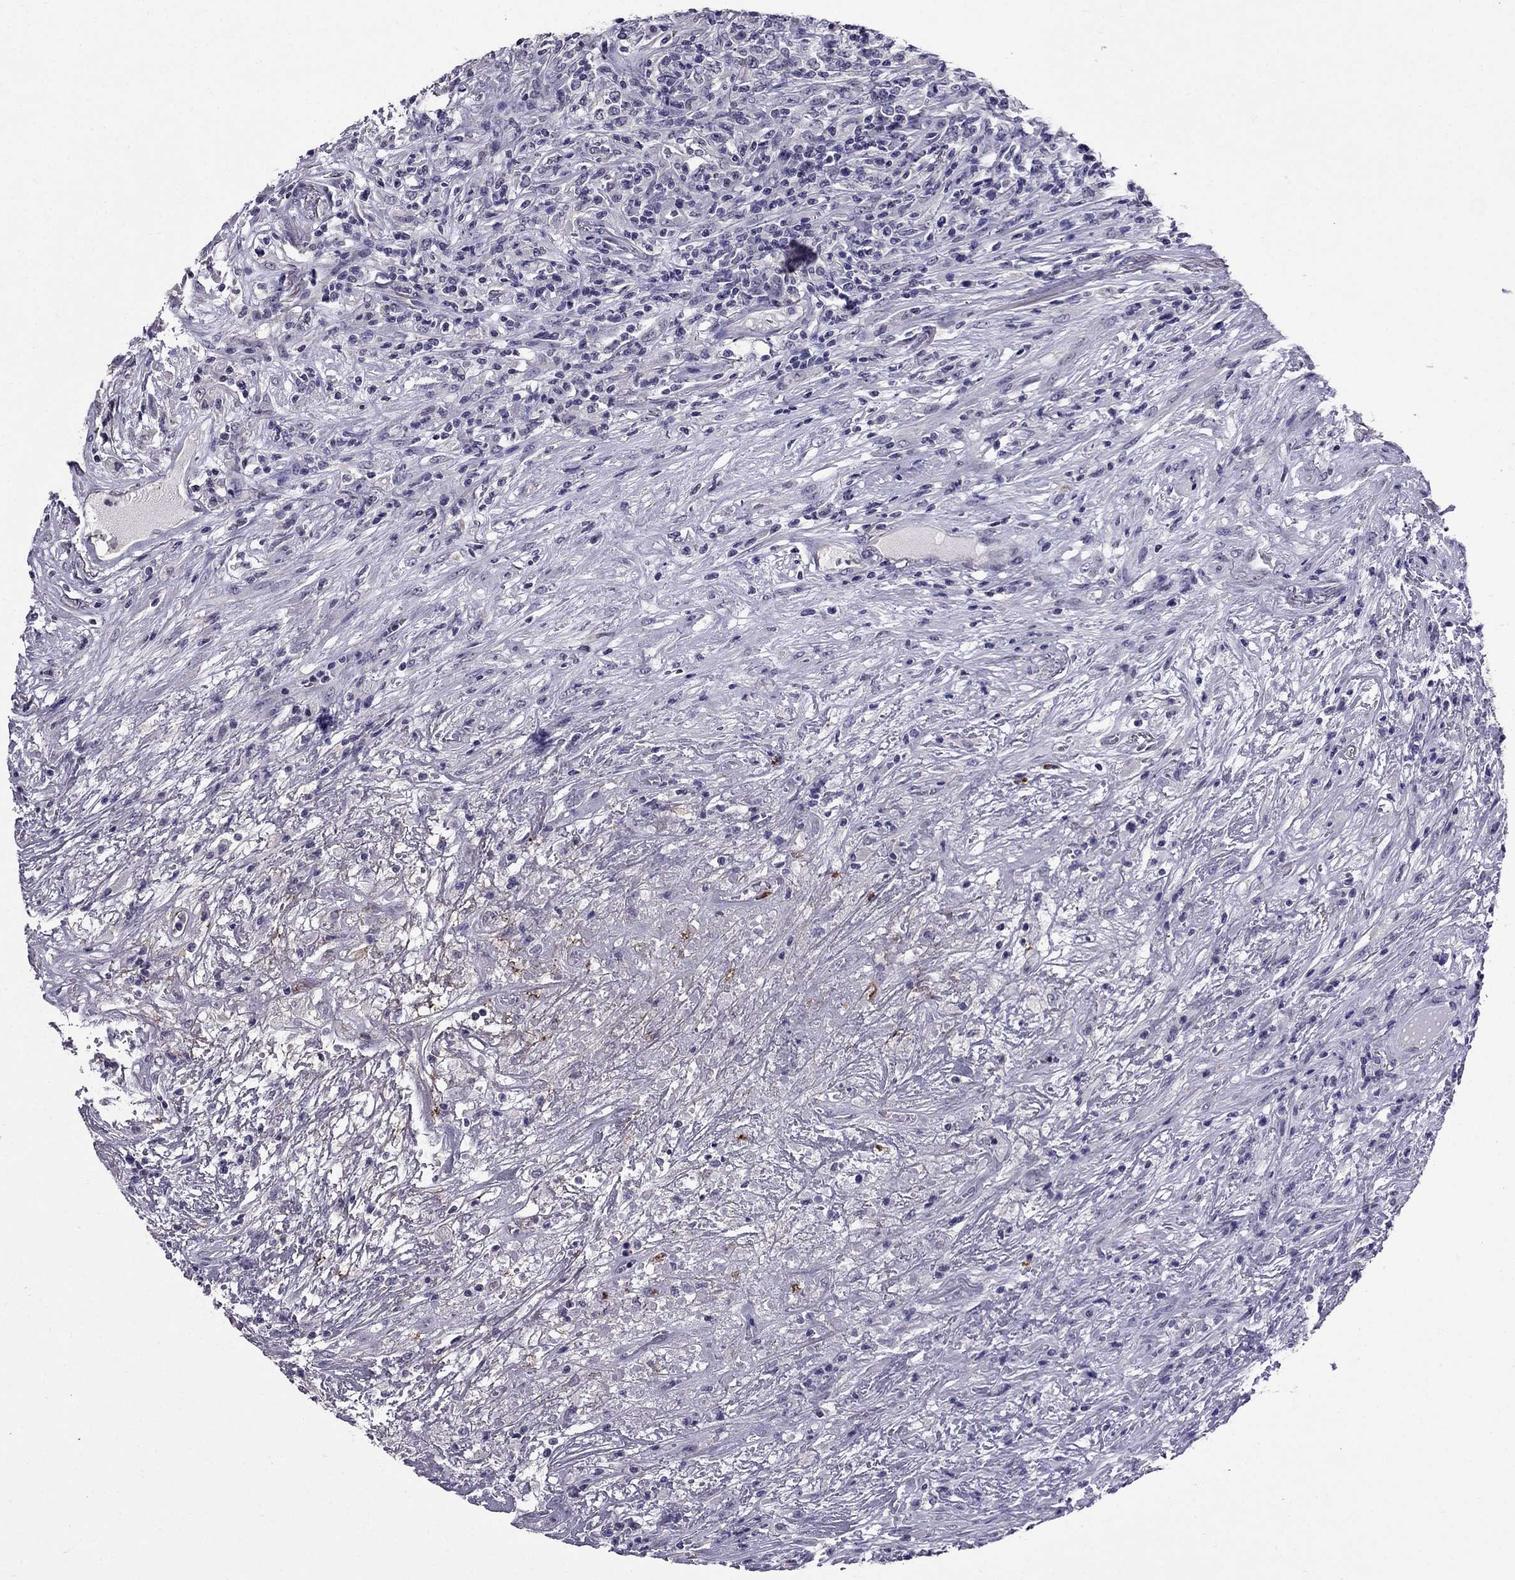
{"staining": {"intensity": "negative", "quantity": "none", "location": "none"}, "tissue": "lymphoma", "cell_type": "Tumor cells", "image_type": "cancer", "snomed": [{"axis": "morphology", "description": "Malignant lymphoma, non-Hodgkin's type, High grade"}, {"axis": "topography", "description": "Lung"}], "caption": "High power microscopy micrograph of an immunohistochemistry image of malignant lymphoma, non-Hodgkin's type (high-grade), revealing no significant expression in tumor cells.", "gene": "OLFM4", "patient": {"sex": "male", "age": 79}}